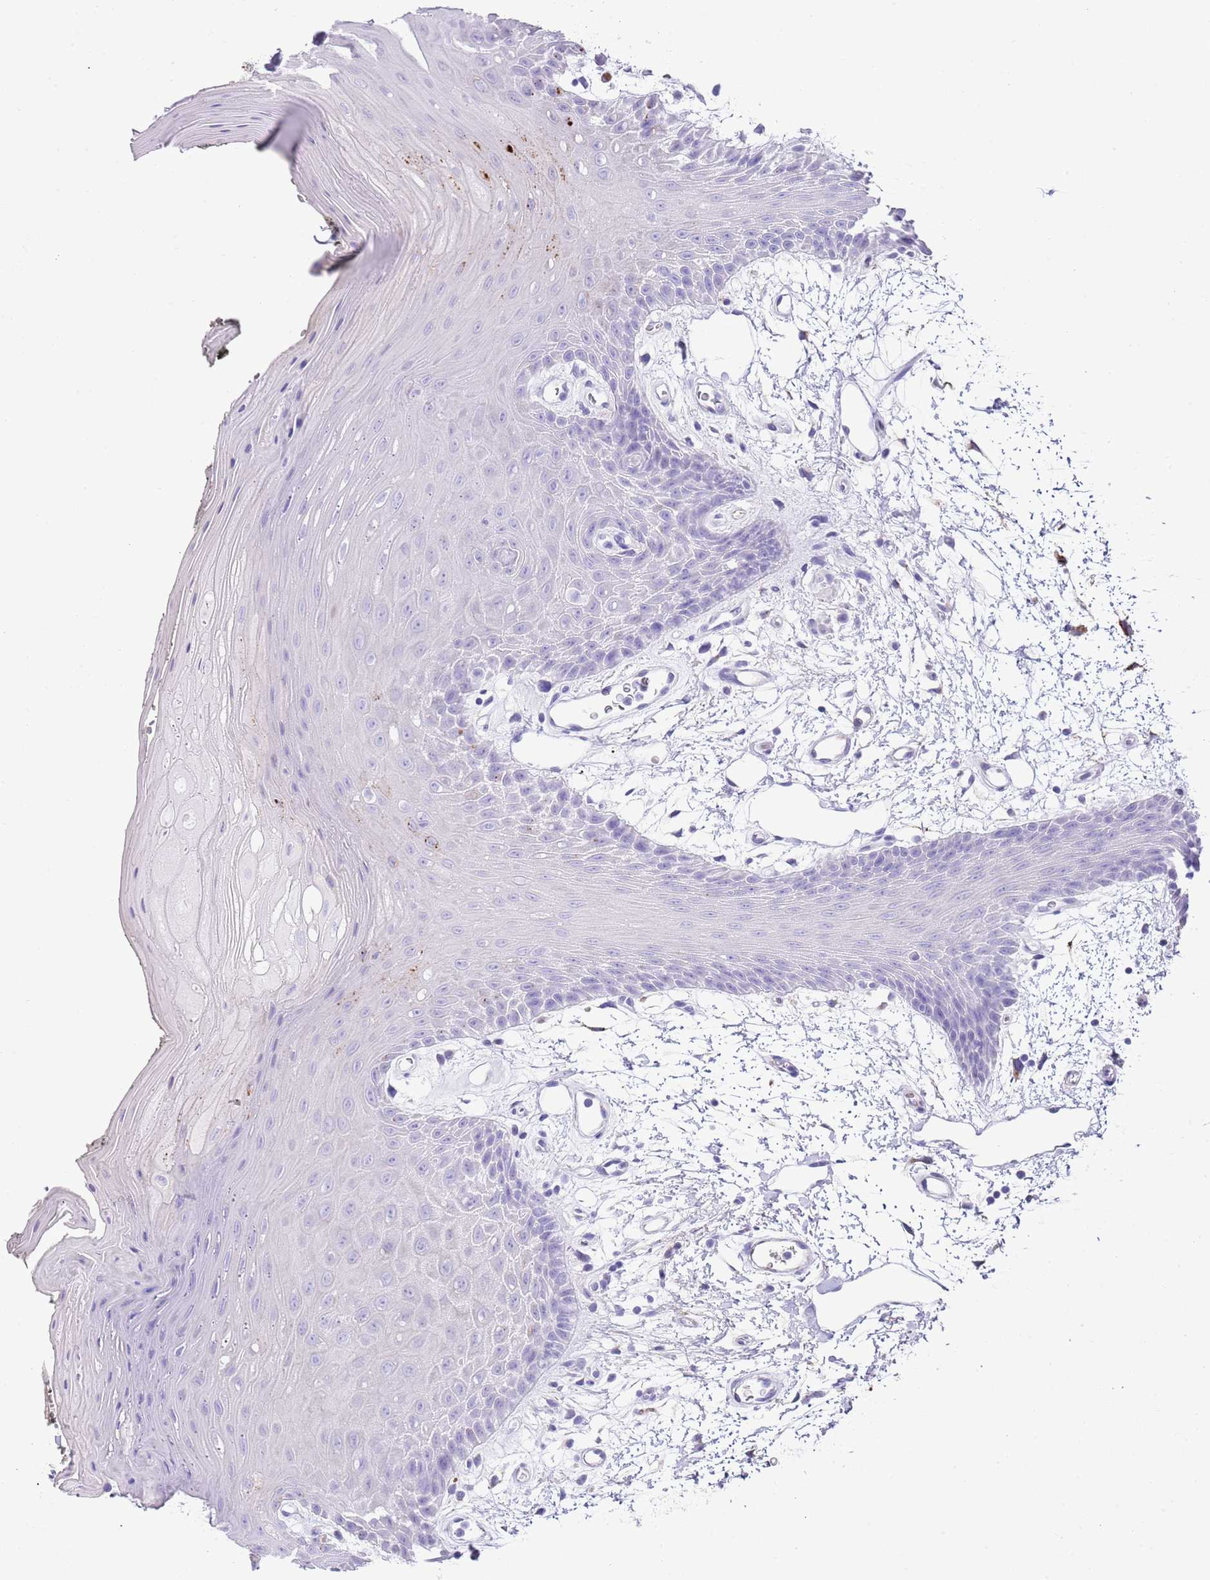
{"staining": {"intensity": "negative", "quantity": "none", "location": "none"}, "tissue": "oral mucosa", "cell_type": "Squamous epithelial cells", "image_type": "normal", "snomed": [{"axis": "morphology", "description": "Normal tissue, NOS"}, {"axis": "topography", "description": "Oral tissue"}, {"axis": "topography", "description": "Tounge, NOS"}], "caption": "This is an immunohistochemistry photomicrograph of benign human oral mucosa. There is no expression in squamous epithelial cells.", "gene": "ABHD17C", "patient": {"sex": "female", "age": 59}}